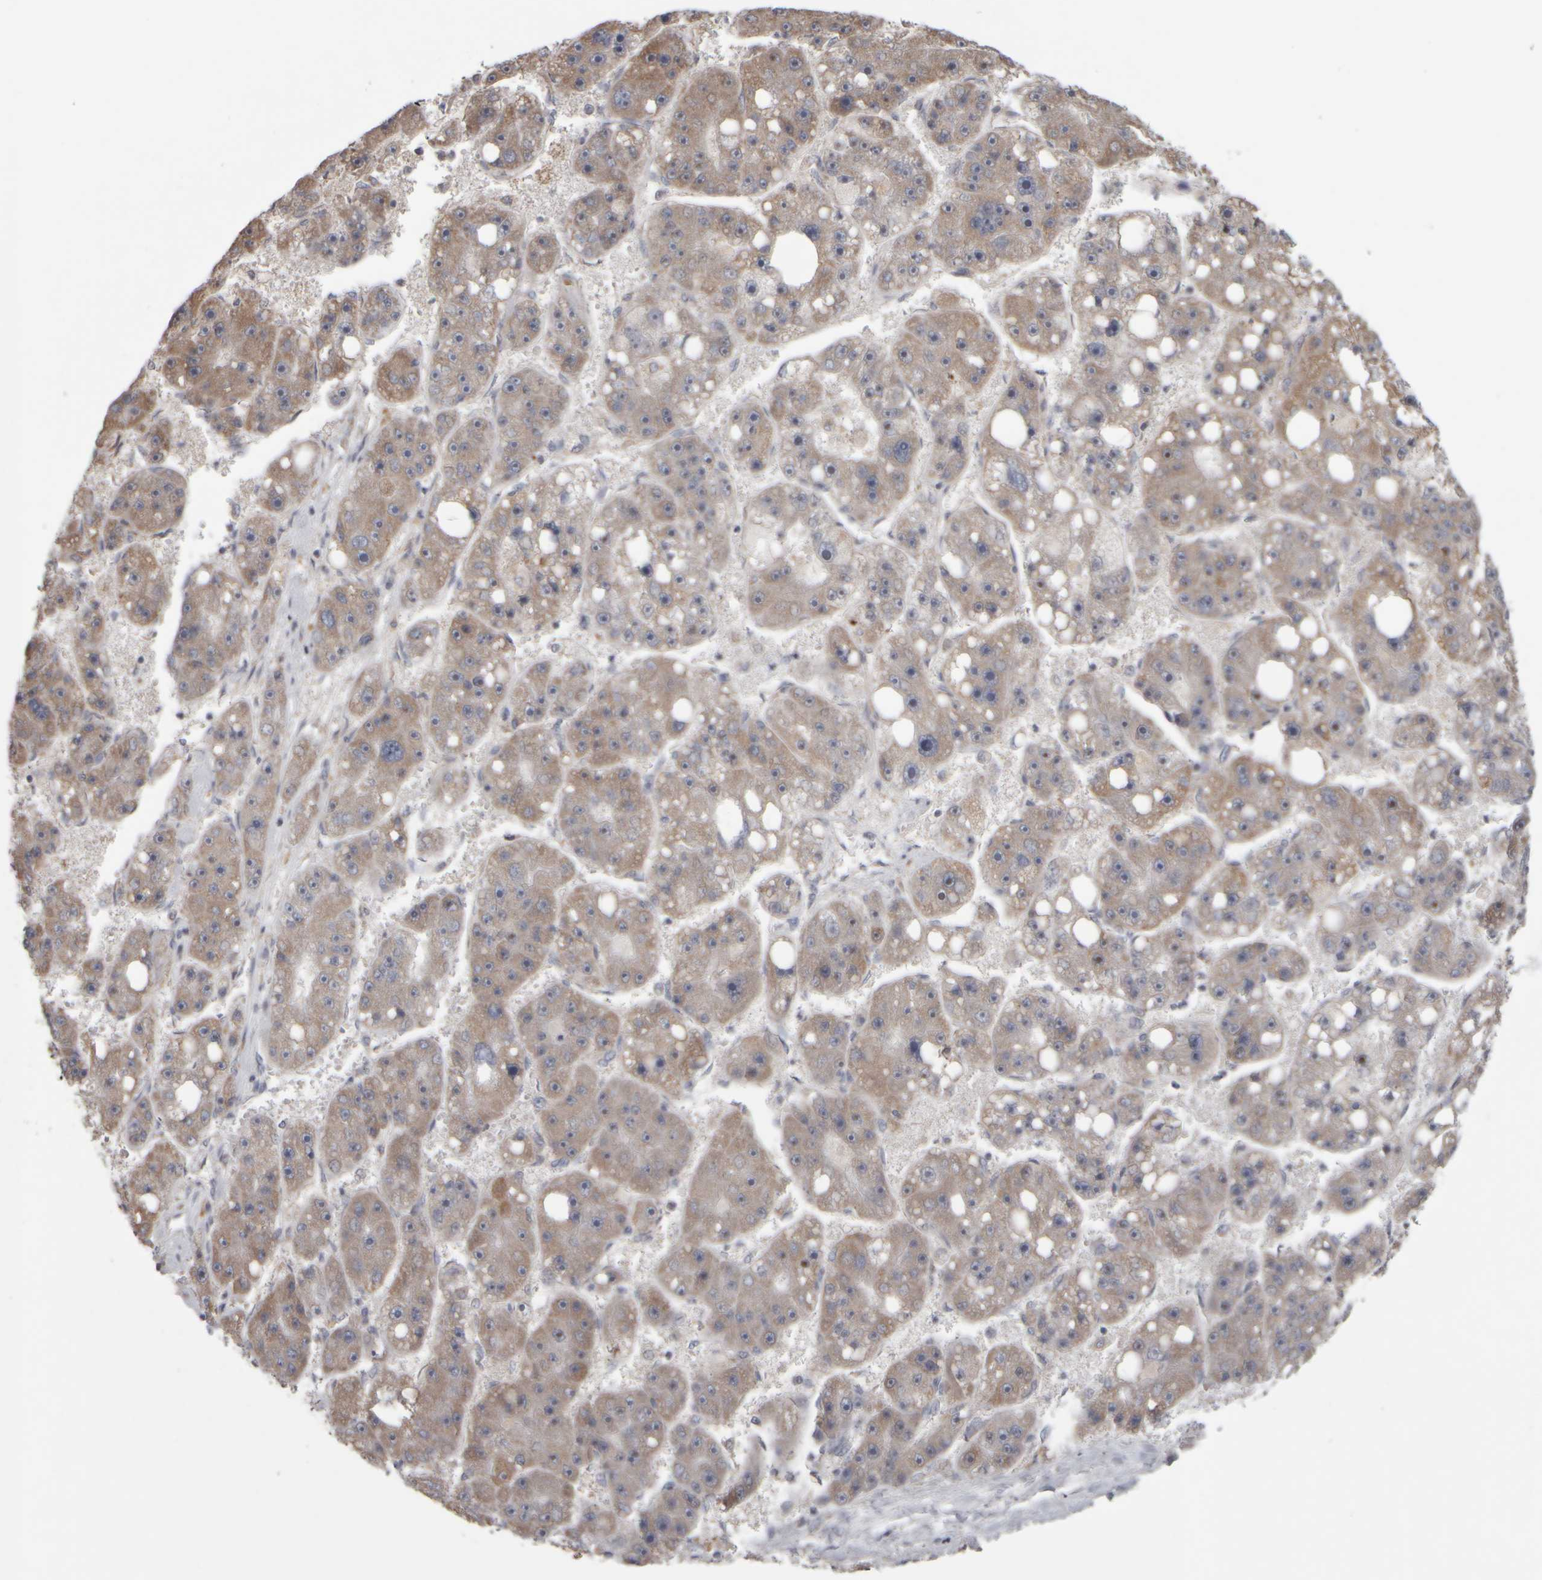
{"staining": {"intensity": "weak", "quantity": ">75%", "location": "cytoplasmic/membranous,nuclear"}, "tissue": "liver cancer", "cell_type": "Tumor cells", "image_type": "cancer", "snomed": [{"axis": "morphology", "description": "Carcinoma, Hepatocellular, NOS"}, {"axis": "topography", "description": "Liver"}], "caption": "A photomicrograph showing weak cytoplasmic/membranous and nuclear expression in about >75% of tumor cells in liver cancer, as visualized by brown immunohistochemical staining.", "gene": "SCO1", "patient": {"sex": "female", "age": 61}}